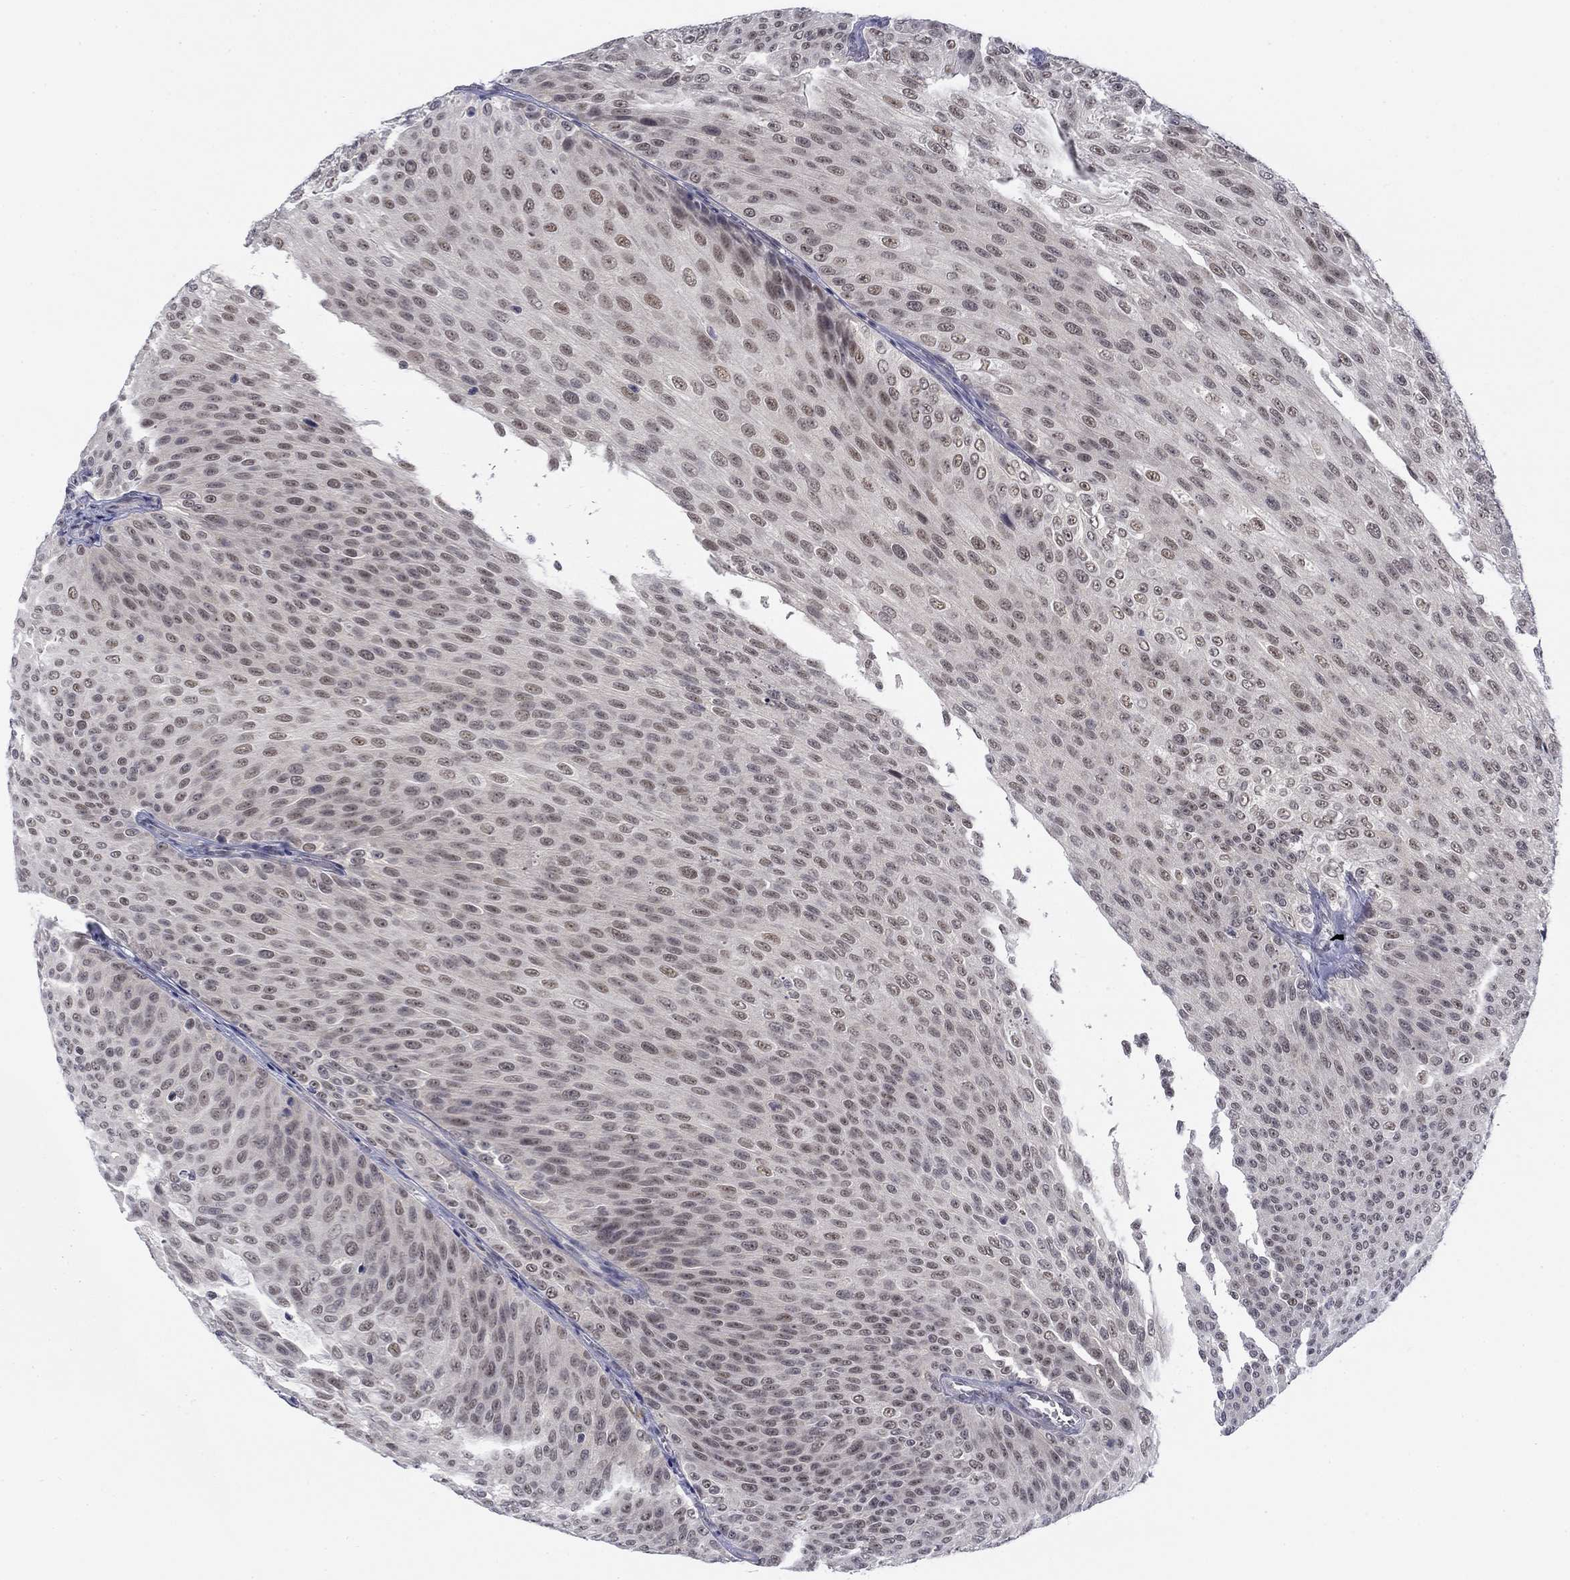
{"staining": {"intensity": "weak", "quantity": "25%-75%", "location": "nuclear"}, "tissue": "urothelial cancer", "cell_type": "Tumor cells", "image_type": "cancer", "snomed": [{"axis": "morphology", "description": "Urothelial carcinoma, Low grade"}, {"axis": "topography", "description": "Ureter, NOS"}, {"axis": "topography", "description": "Urinary bladder"}], "caption": "Immunohistochemistry (IHC) of urothelial carcinoma (low-grade) shows low levels of weak nuclear staining in about 25%-75% of tumor cells.", "gene": "TIGD4", "patient": {"sex": "male", "age": 78}}